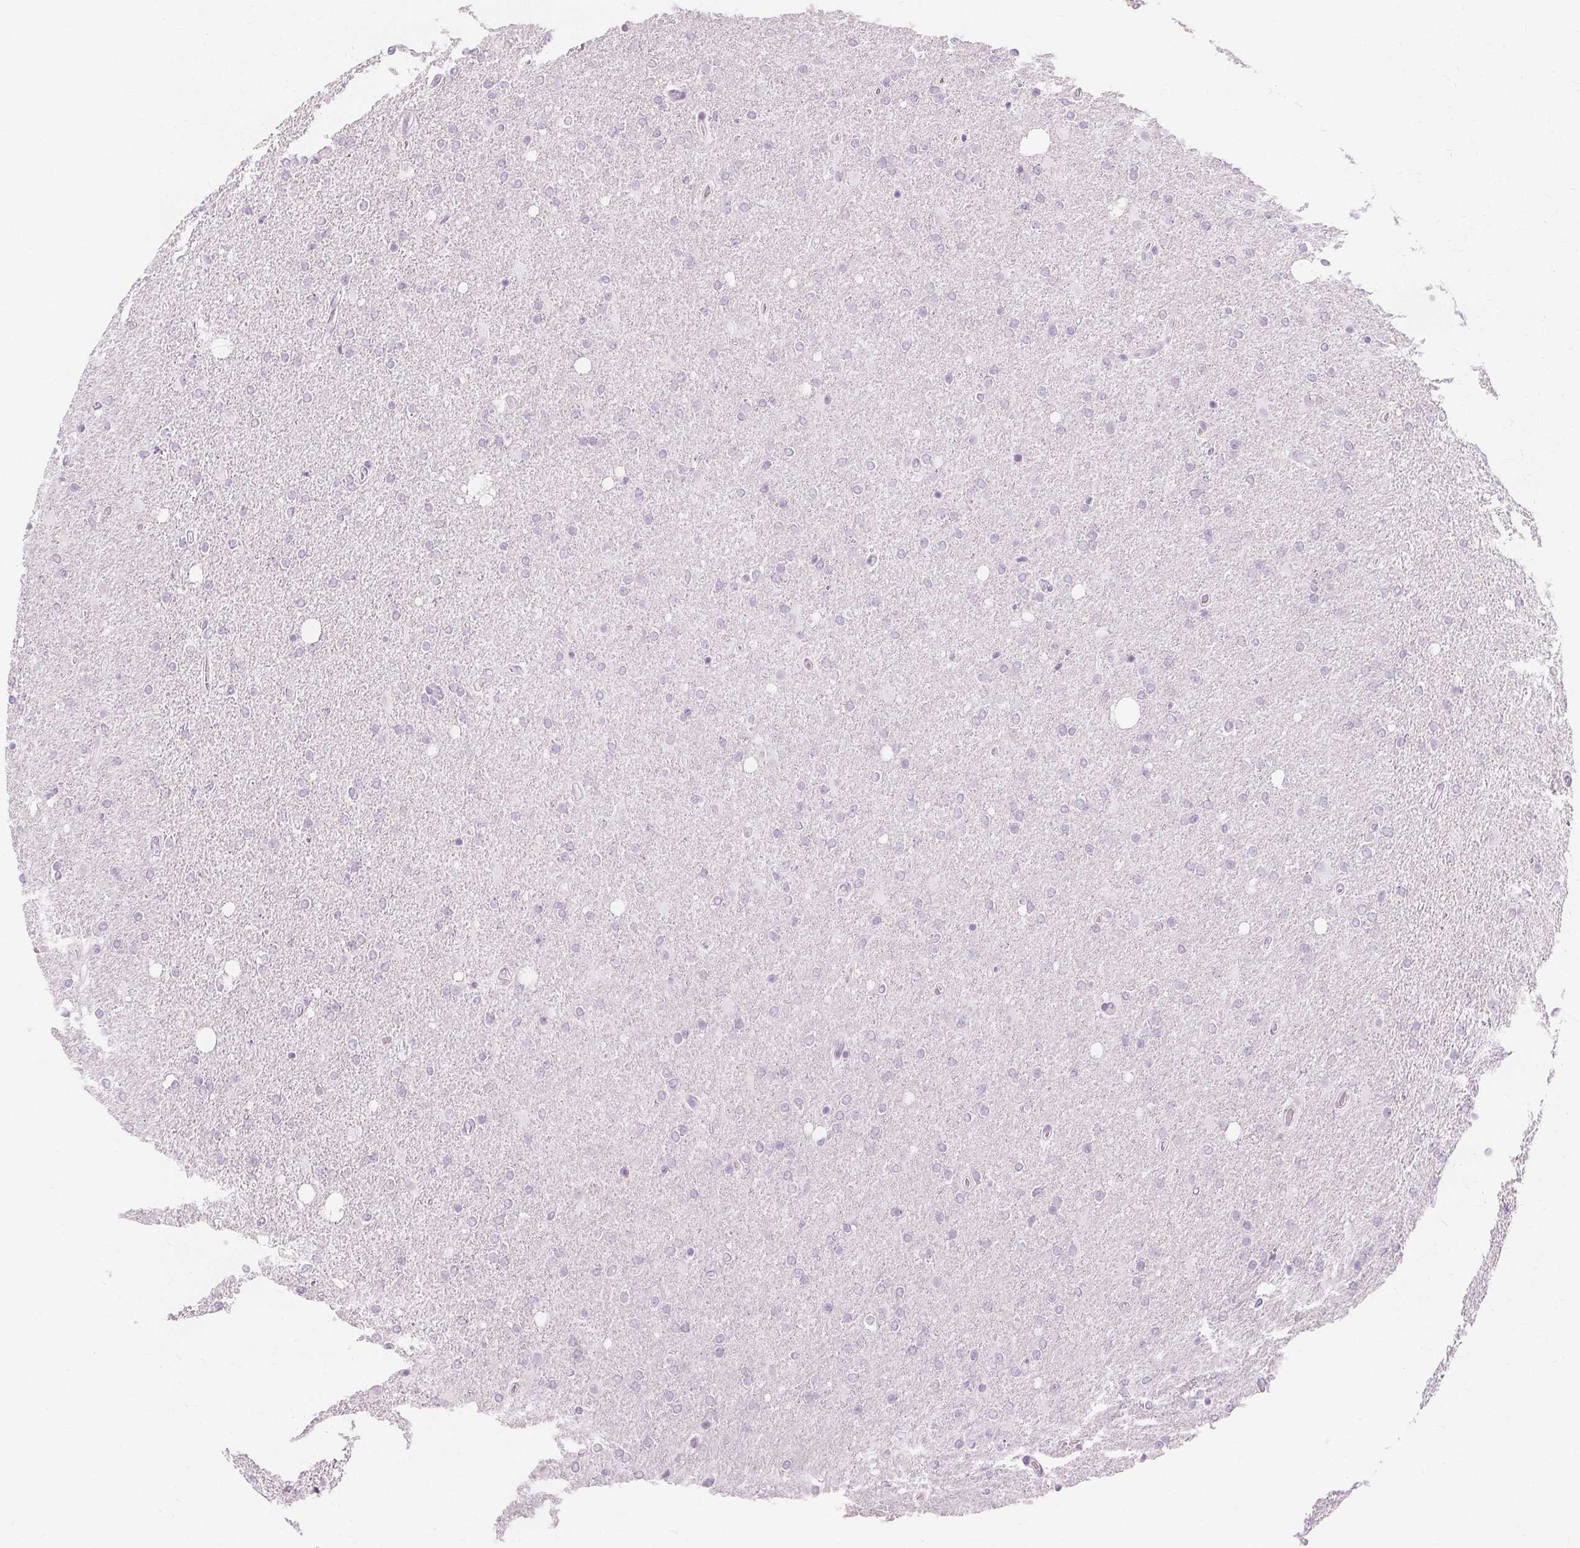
{"staining": {"intensity": "negative", "quantity": "none", "location": "none"}, "tissue": "glioma", "cell_type": "Tumor cells", "image_type": "cancer", "snomed": [{"axis": "morphology", "description": "Glioma, malignant, High grade"}, {"axis": "topography", "description": "Cerebral cortex"}], "caption": "Malignant glioma (high-grade) was stained to show a protein in brown. There is no significant expression in tumor cells.", "gene": "TFF1", "patient": {"sex": "male", "age": 70}}